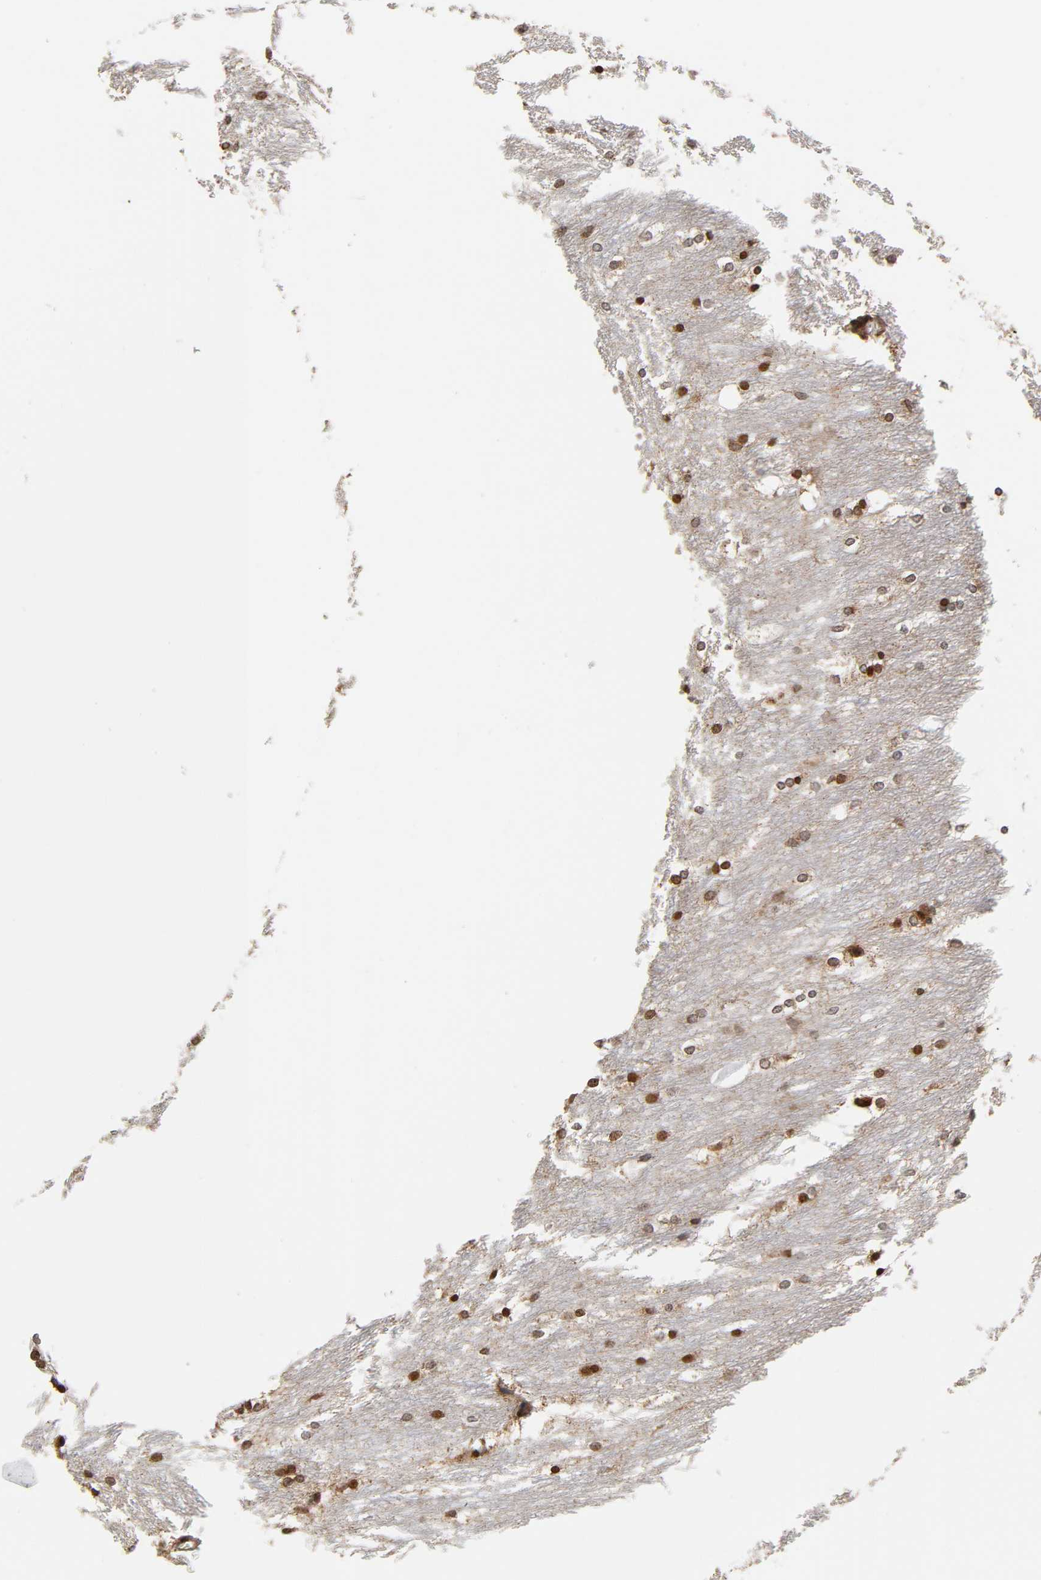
{"staining": {"intensity": "moderate", "quantity": ">75%", "location": "nuclear"}, "tissue": "caudate", "cell_type": "Glial cells", "image_type": "normal", "snomed": [{"axis": "morphology", "description": "Normal tissue, NOS"}, {"axis": "topography", "description": "Lateral ventricle wall"}], "caption": "DAB immunohistochemical staining of benign caudate reveals moderate nuclear protein expression in approximately >75% of glial cells. (brown staining indicates protein expression, while blue staining denotes nuclei).", "gene": "ITGAV", "patient": {"sex": "female", "age": 19}}